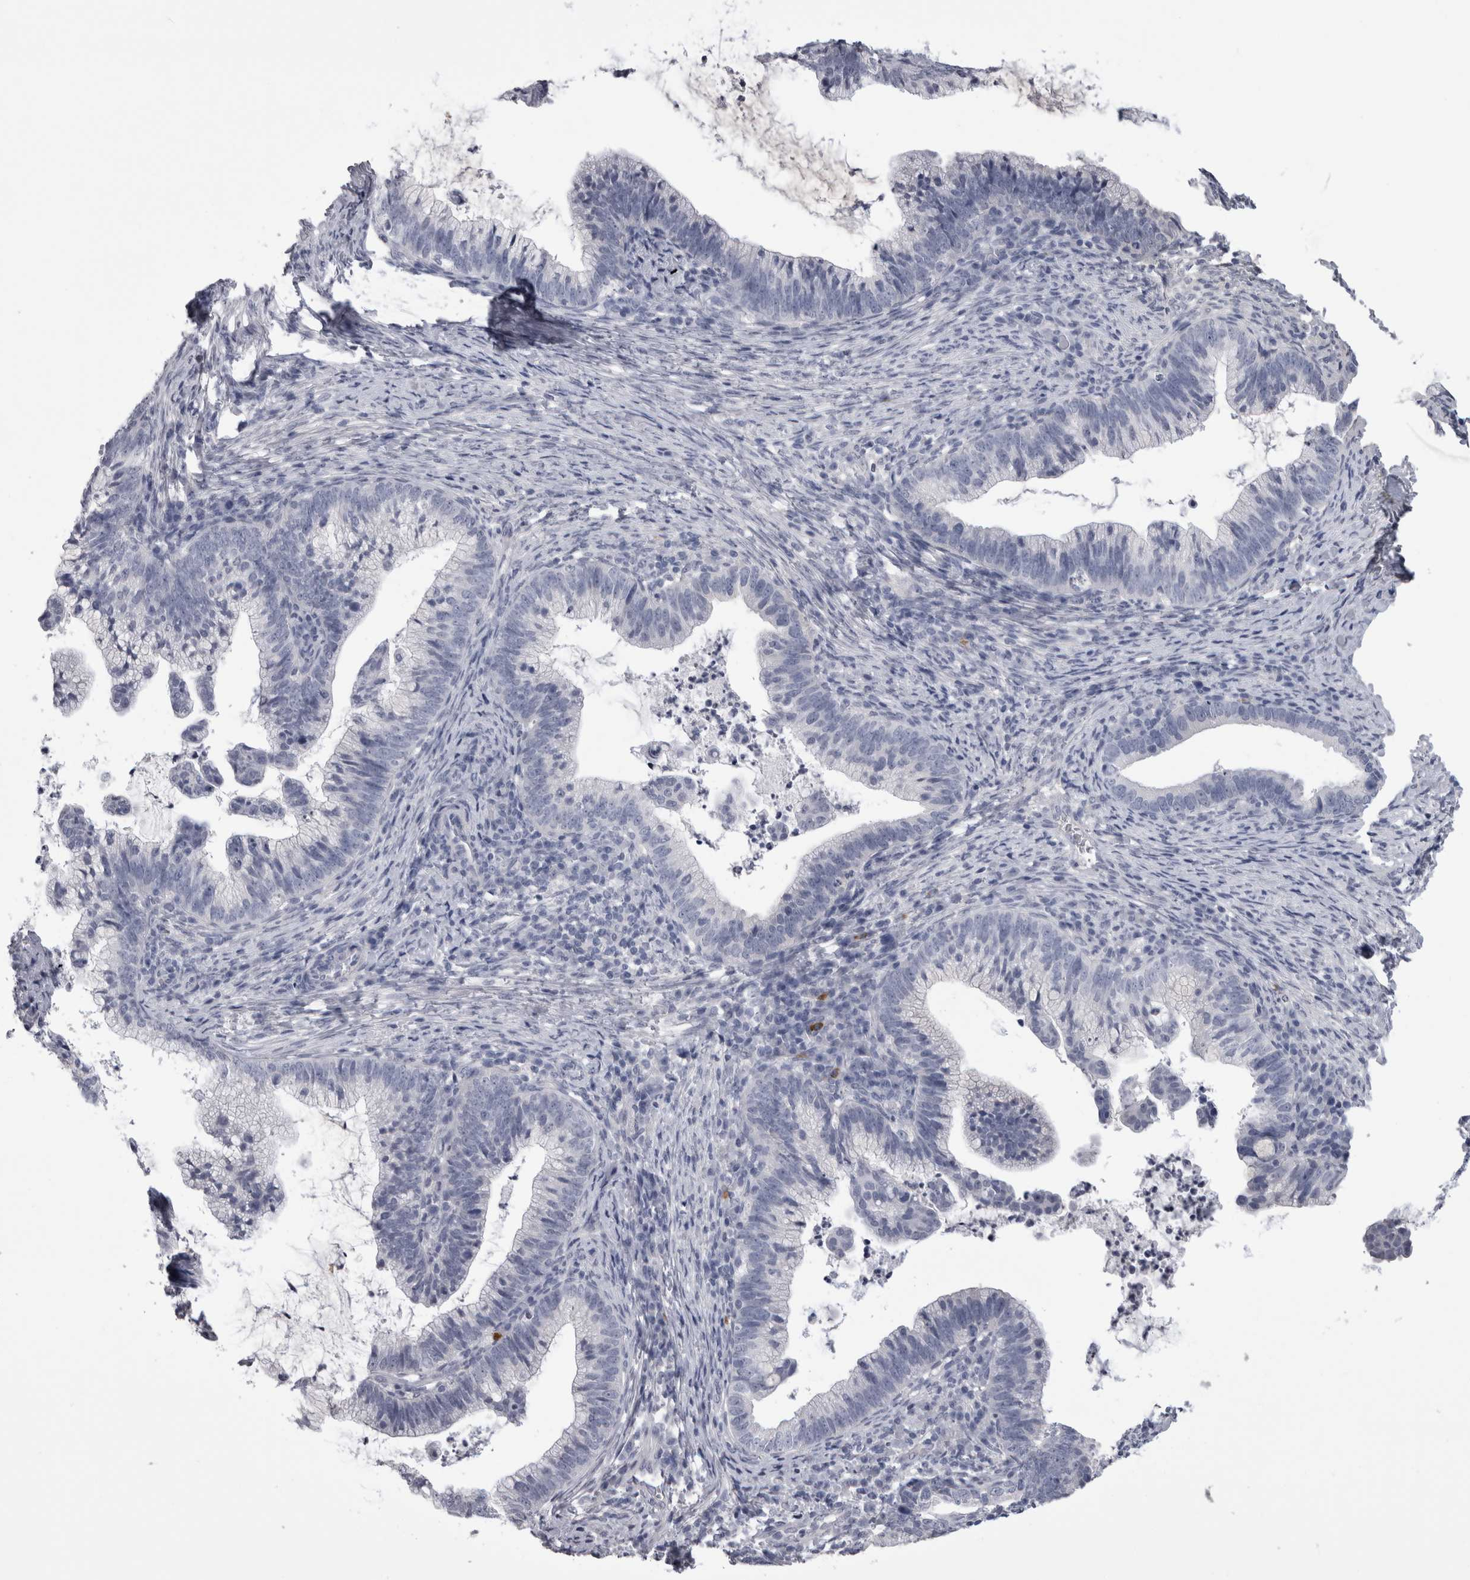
{"staining": {"intensity": "negative", "quantity": "none", "location": "none"}, "tissue": "cervical cancer", "cell_type": "Tumor cells", "image_type": "cancer", "snomed": [{"axis": "morphology", "description": "Adenocarcinoma, NOS"}, {"axis": "topography", "description": "Cervix"}], "caption": "Tumor cells are negative for protein expression in human cervical cancer.", "gene": "AFMID", "patient": {"sex": "female", "age": 36}}